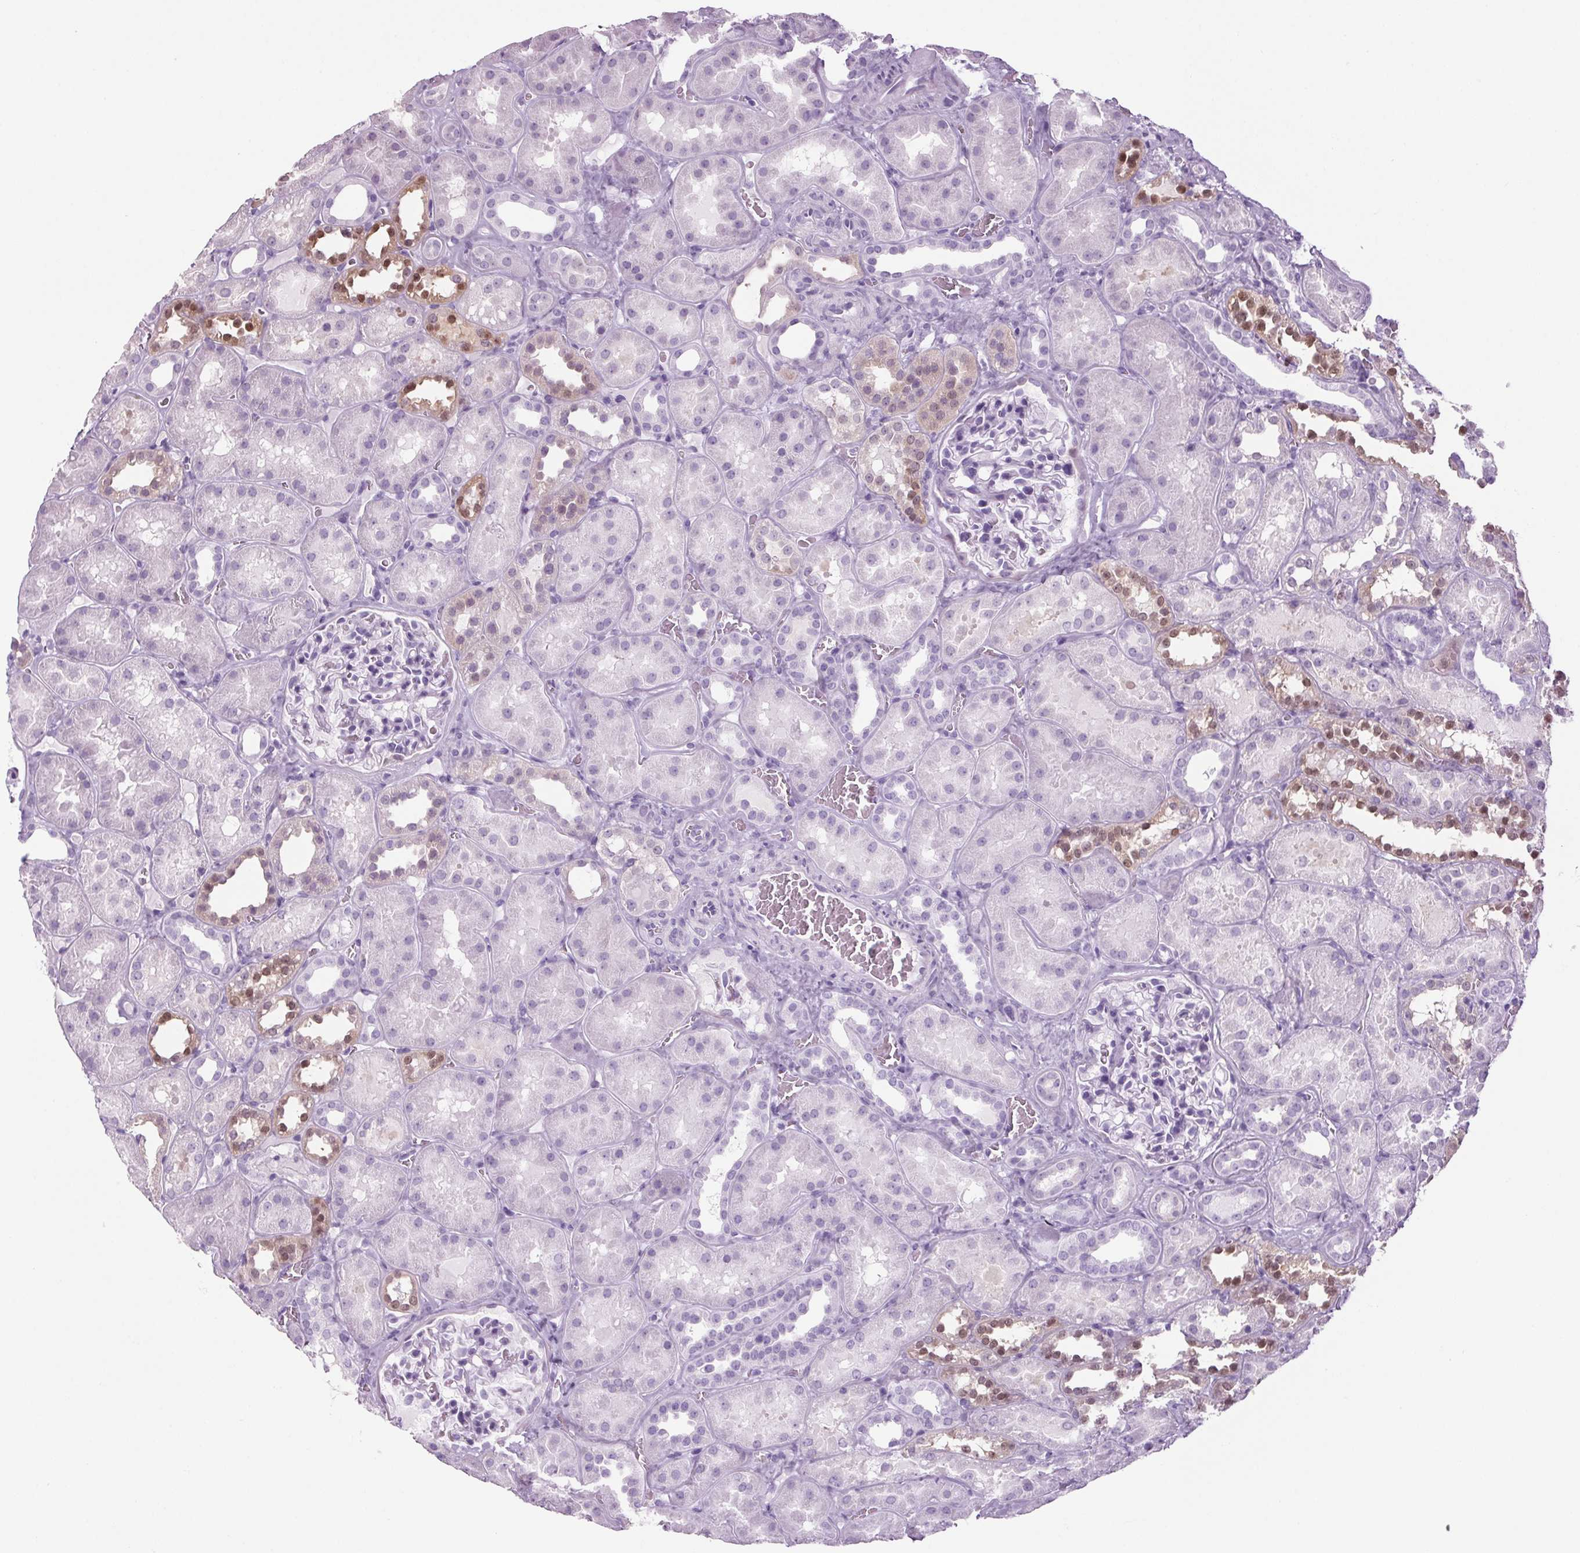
{"staining": {"intensity": "negative", "quantity": "none", "location": "none"}, "tissue": "kidney", "cell_type": "Cells in glomeruli", "image_type": "normal", "snomed": [{"axis": "morphology", "description": "Normal tissue, NOS"}, {"axis": "topography", "description": "Kidney"}], "caption": "Immunohistochemistry (IHC) image of normal kidney: human kidney stained with DAB (3,3'-diaminobenzidine) demonstrates no significant protein staining in cells in glomeruli. (Brightfield microscopy of DAB (3,3'-diaminobenzidine) IHC at high magnification).", "gene": "PPP1R1A", "patient": {"sex": "female", "age": 41}}